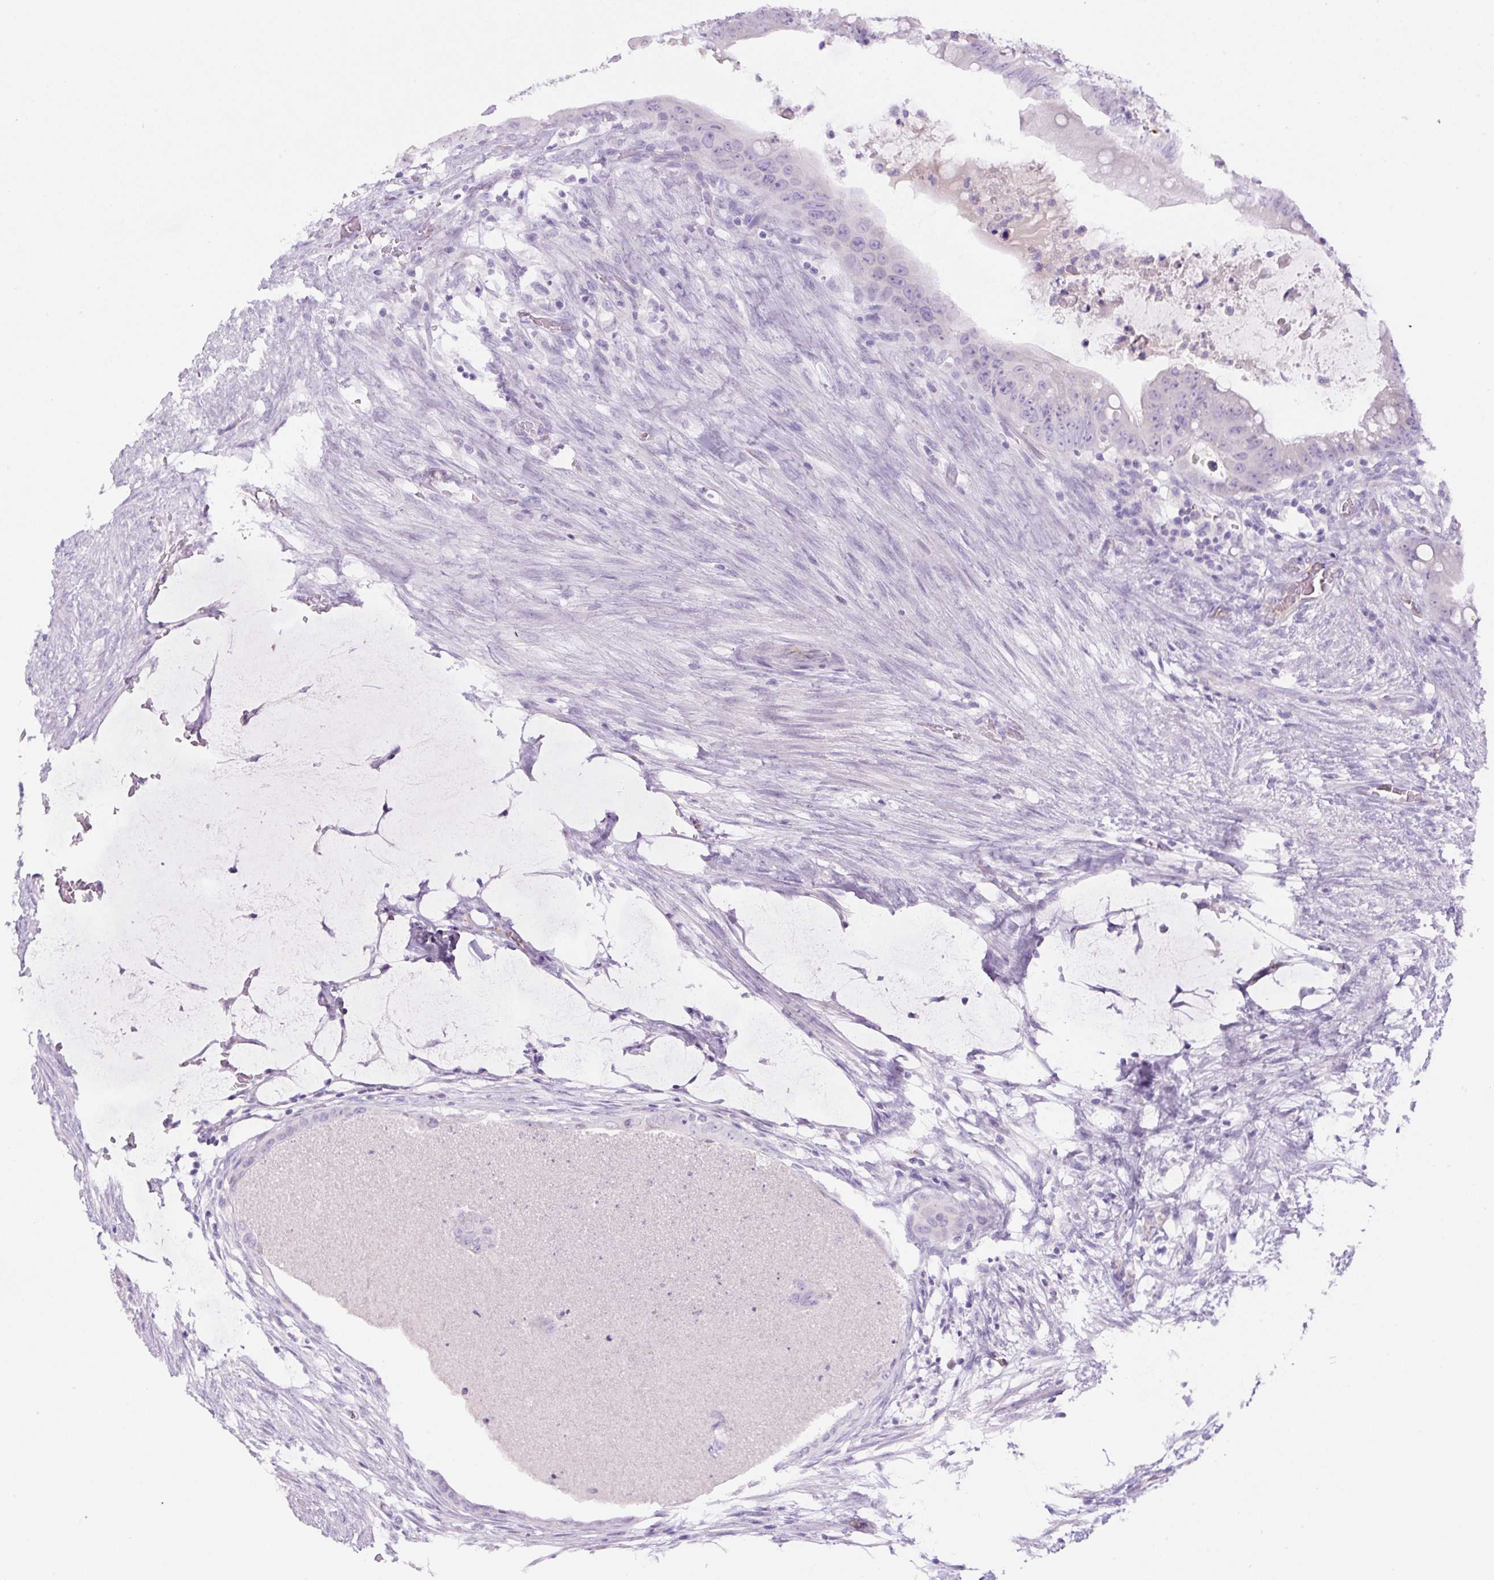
{"staining": {"intensity": "negative", "quantity": "none", "location": "none"}, "tissue": "colorectal cancer", "cell_type": "Tumor cells", "image_type": "cancer", "snomed": [{"axis": "morphology", "description": "Adenocarcinoma, NOS"}, {"axis": "topography", "description": "Rectum"}], "caption": "DAB immunohistochemical staining of human colorectal cancer displays no significant positivity in tumor cells. (Immunohistochemistry (ihc), brightfield microscopy, high magnification).", "gene": "RSPO4", "patient": {"sex": "male", "age": 78}}